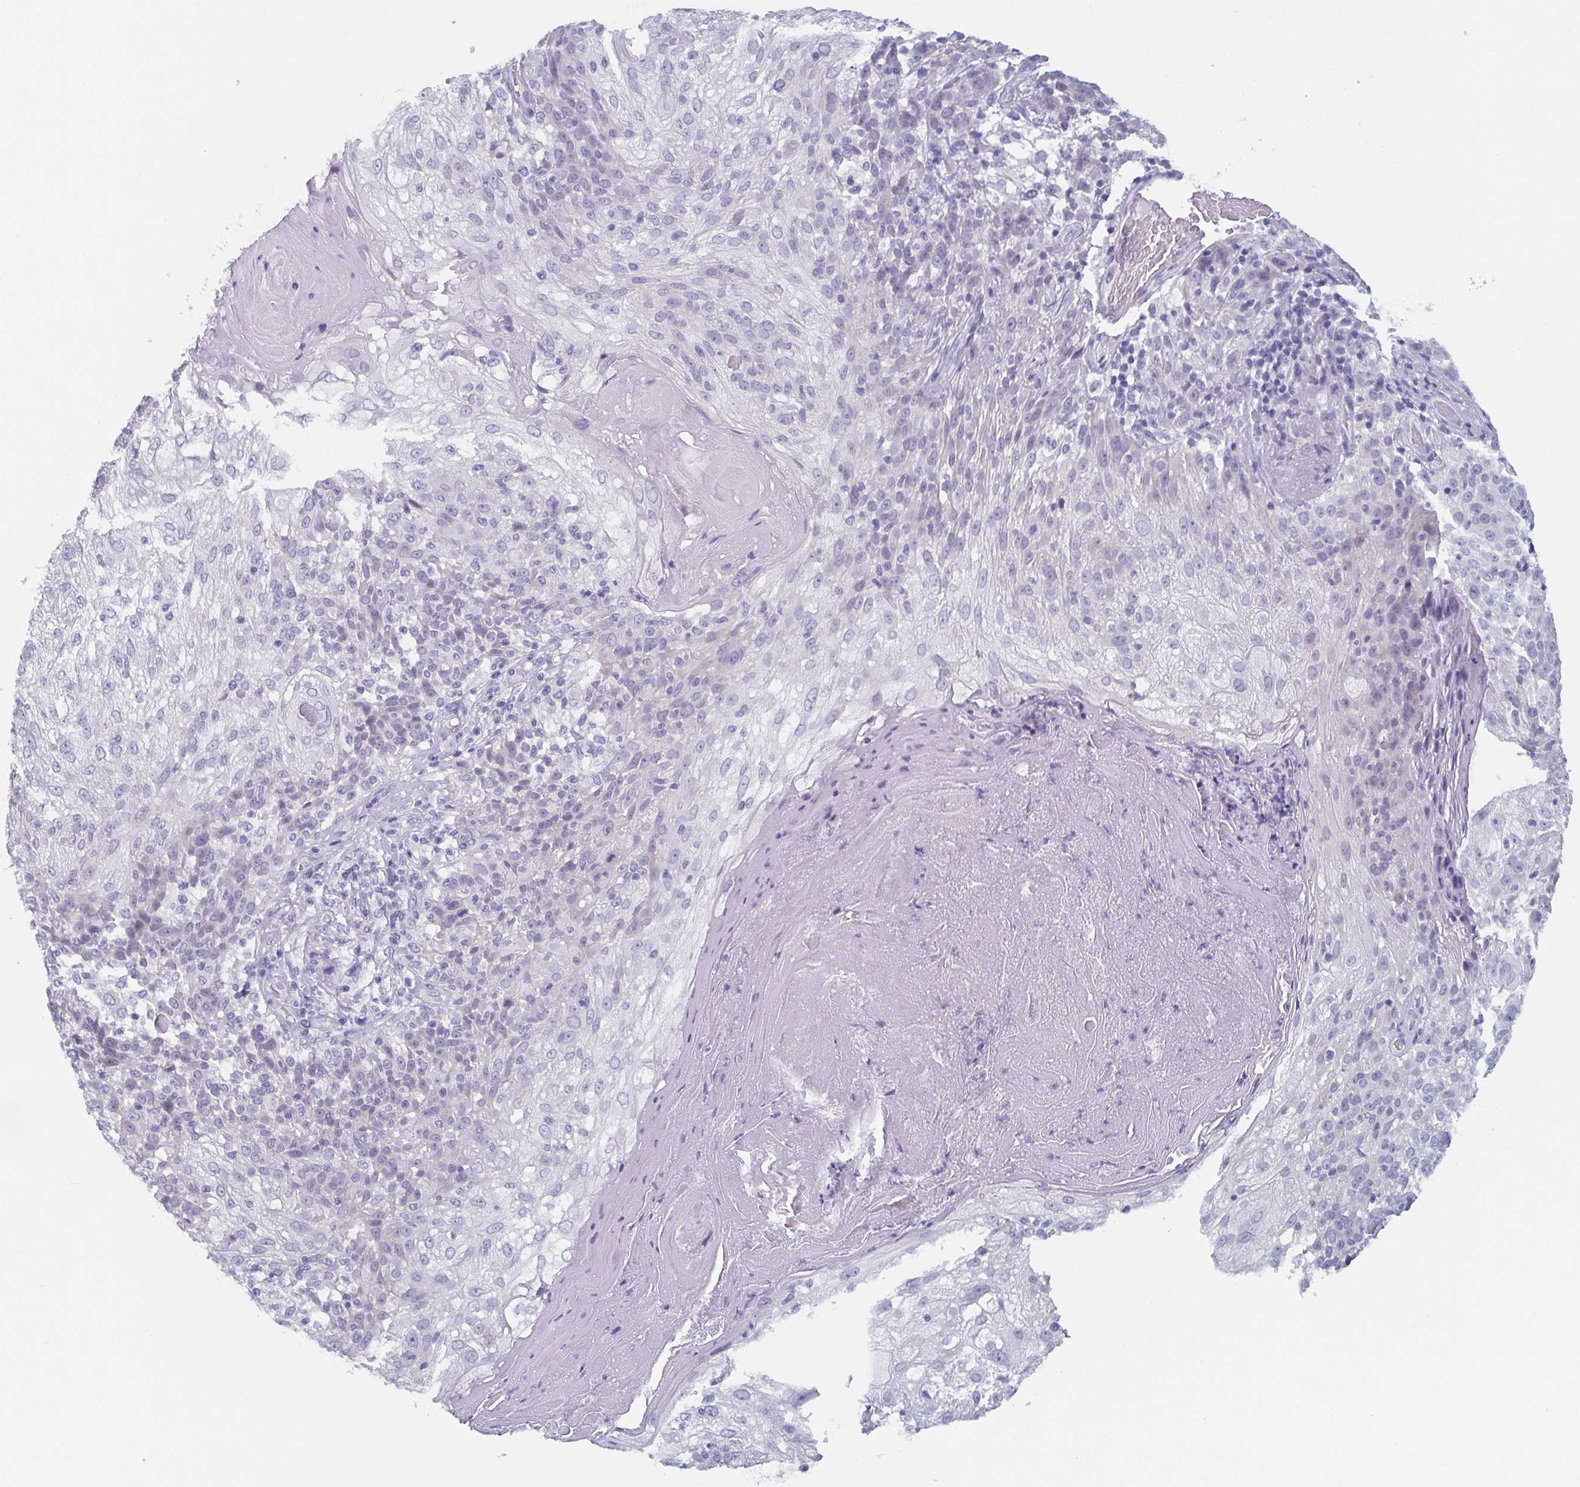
{"staining": {"intensity": "negative", "quantity": "none", "location": "none"}, "tissue": "skin cancer", "cell_type": "Tumor cells", "image_type": "cancer", "snomed": [{"axis": "morphology", "description": "Normal tissue, NOS"}, {"axis": "morphology", "description": "Squamous cell carcinoma, NOS"}, {"axis": "topography", "description": "Skin"}], "caption": "Immunohistochemistry photomicrograph of neoplastic tissue: human squamous cell carcinoma (skin) stained with DAB (3,3'-diaminobenzidine) exhibits no significant protein staining in tumor cells.", "gene": "DYDC2", "patient": {"sex": "female", "age": 83}}